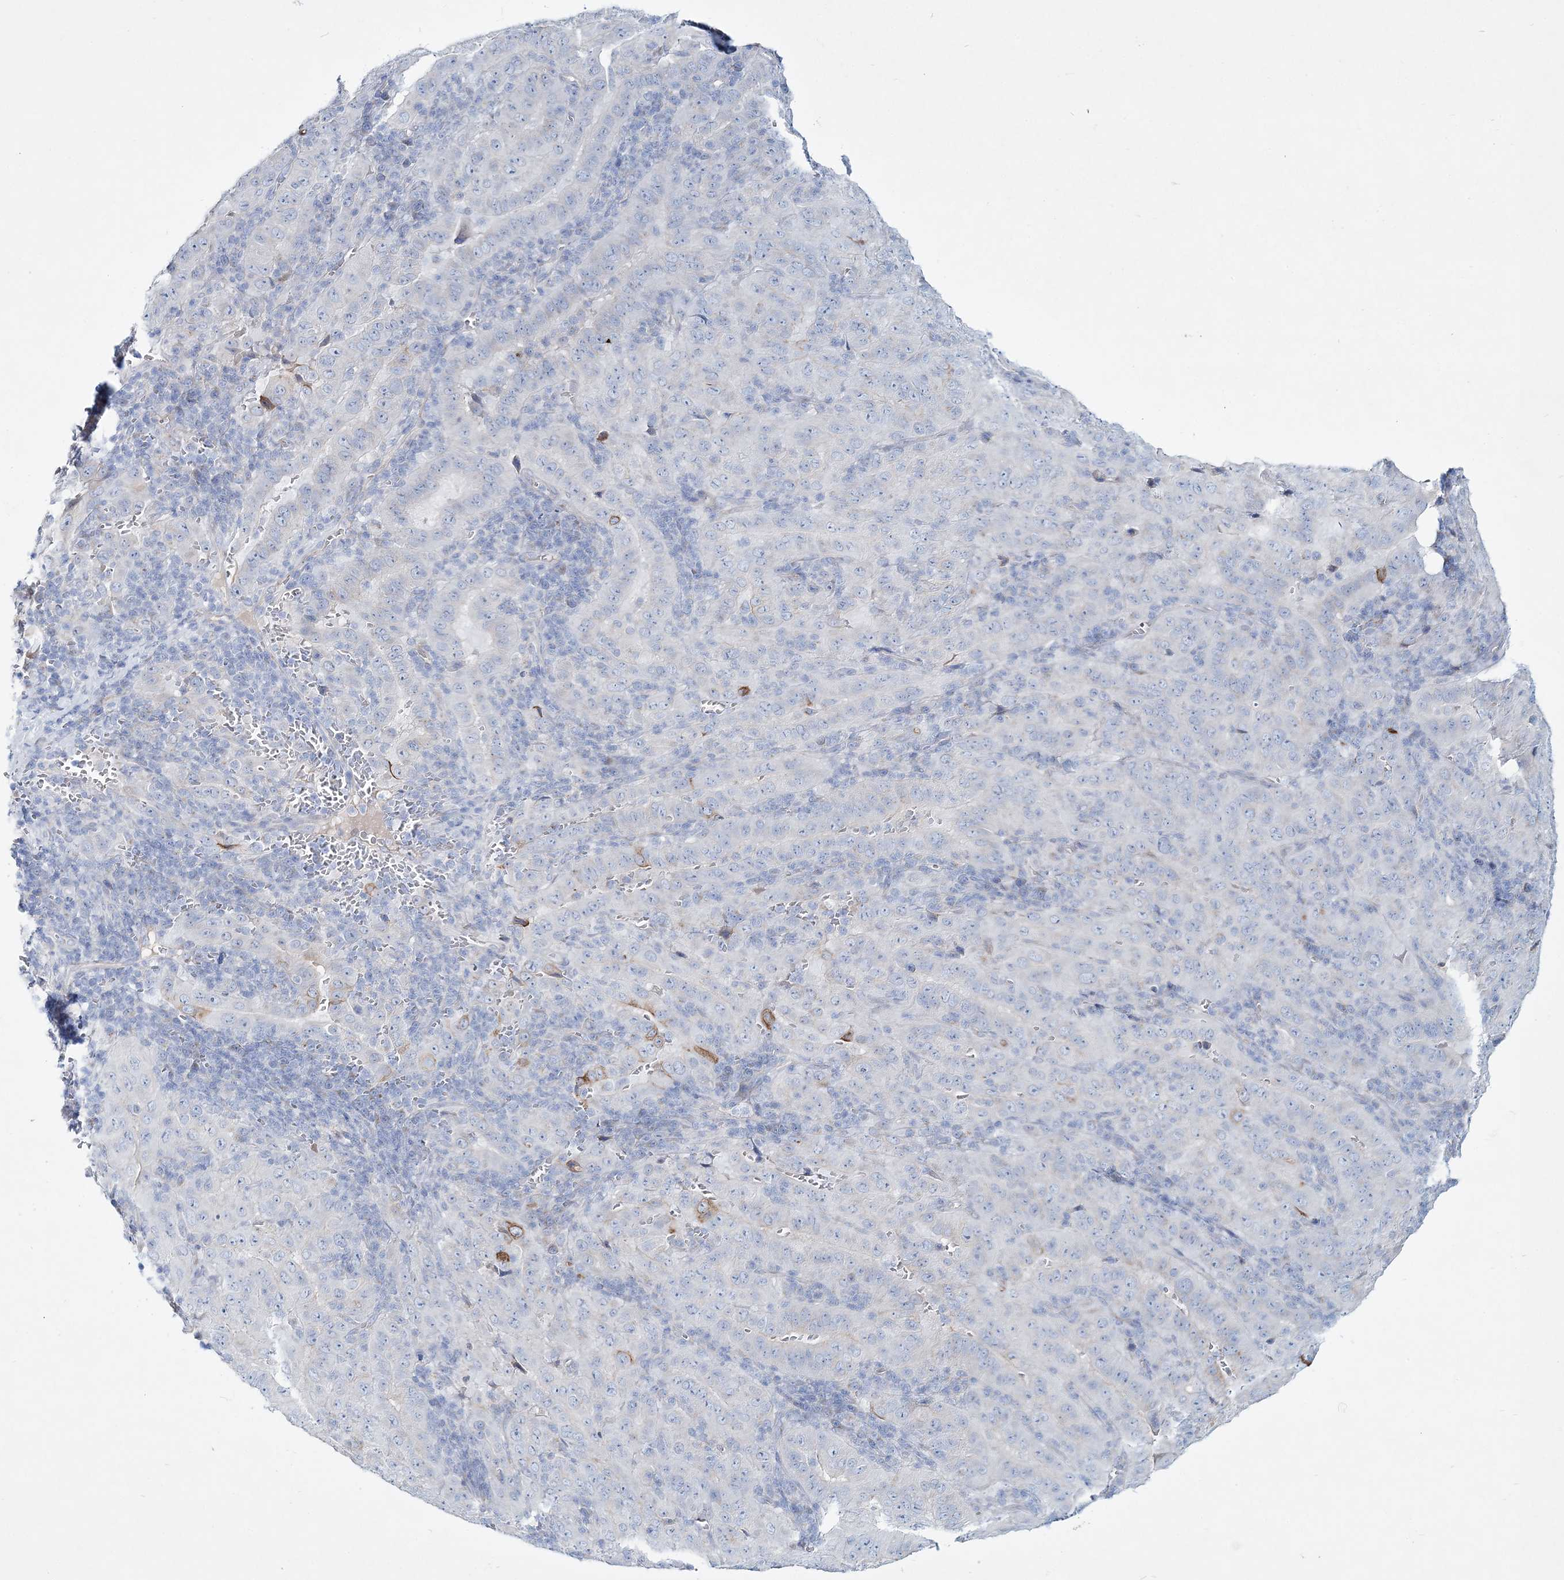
{"staining": {"intensity": "negative", "quantity": "none", "location": "none"}, "tissue": "pancreatic cancer", "cell_type": "Tumor cells", "image_type": "cancer", "snomed": [{"axis": "morphology", "description": "Adenocarcinoma, NOS"}, {"axis": "topography", "description": "Pancreas"}], "caption": "A histopathology image of pancreatic cancer stained for a protein shows no brown staining in tumor cells.", "gene": "ADGRL1", "patient": {"sex": "male", "age": 63}}